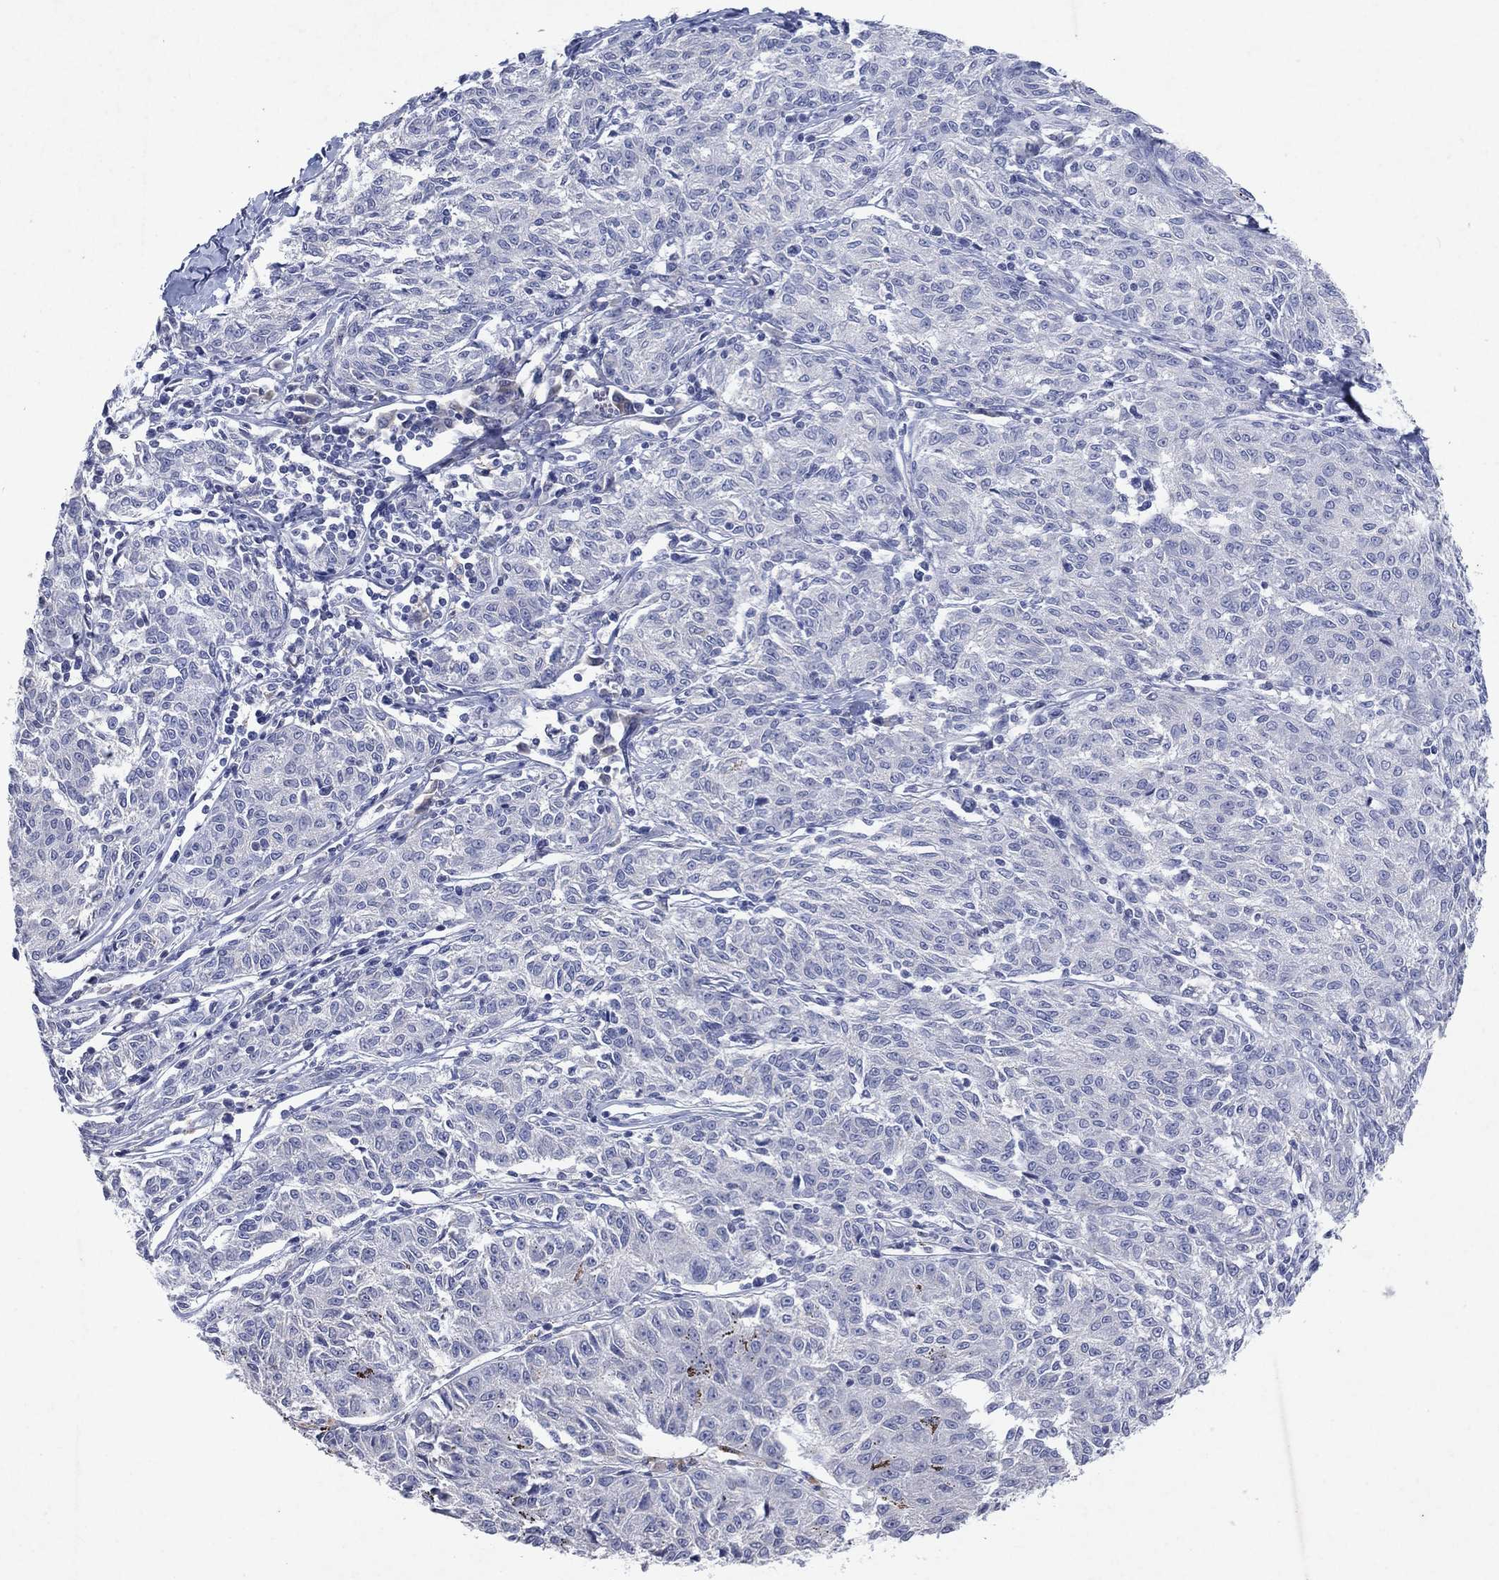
{"staining": {"intensity": "negative", "quantity": "none", "location": "none"}, "tissue": "melanoma", "cell_type": "Tumor cells", "image_type": "cancer", "snomed": [{"axis": "morphology", "description": "Malignant melanoma, NOS"}, {"axis": "topography", "description": "Skin"}], "caption": "An immunohistochemistry (IHC) micrograph of malignant melanoma is shown. There is no staining in tumor cells of malignant melanoma. (DAB (3,3'-diaminobenzidine) IHC visualized using brightfield microscopy, high magnification).", "gene": "KRT40", "patient": {"sex": "female", "age": 72}}